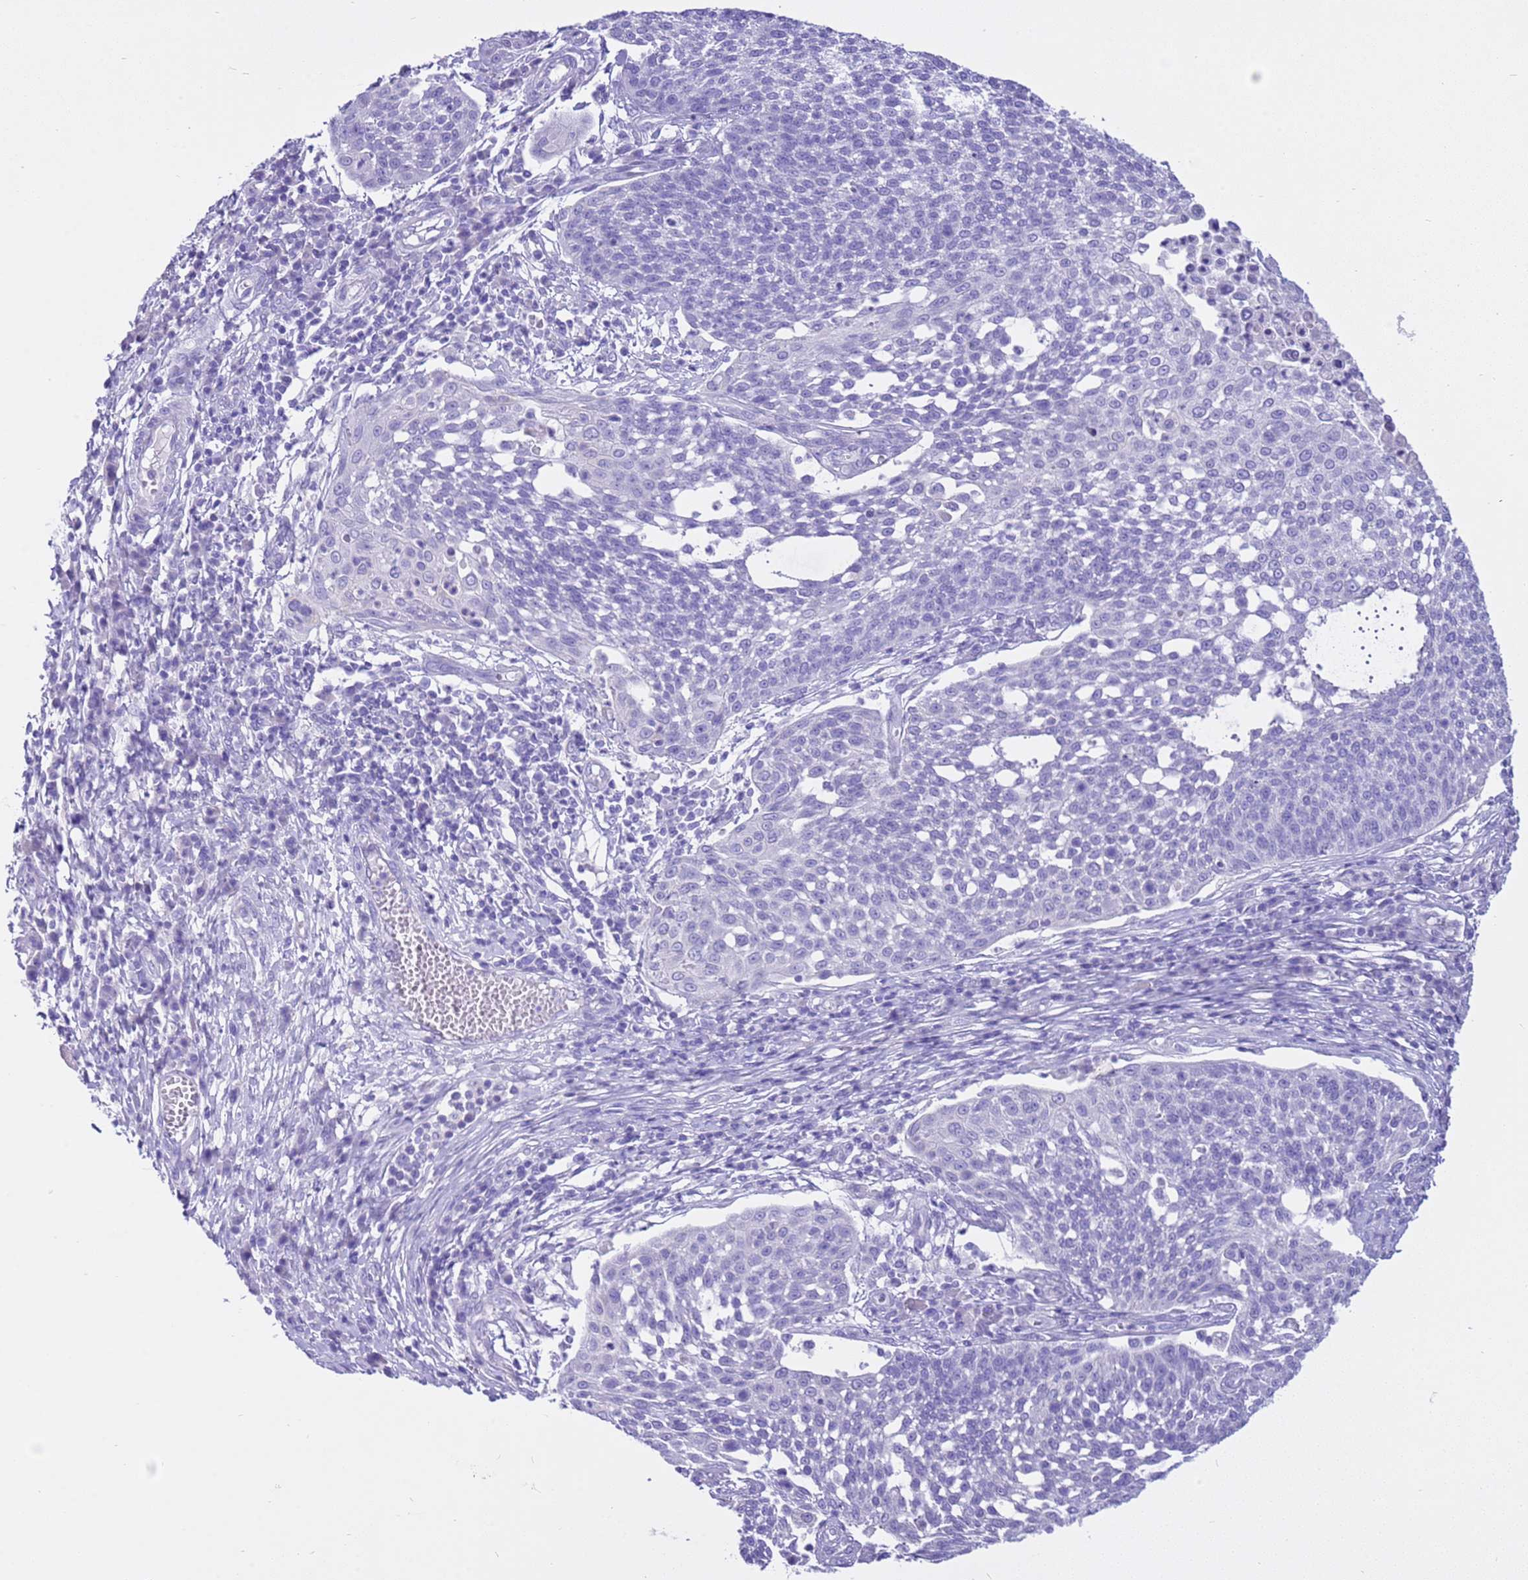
{"staining": {"intensity": "negative", "quantity": "none", "location": "none"}, "tissue": "cervical cancer", "cell_type": "Tumor cells", "image_type": "cancer", "snomed": [{"axis": "morphology", "description": "Squamous cell carcinoma, NOS"}, {"axis": "topography", "description": "Cervix"}], "caption": "This is an immunohistochemistry (IHC) photomicrograph of squamous cell carcinoma (cervical). There is no staining in tumor cells.", "gene": "CPB1", "patient": {"sex": "female", "age": 34}}